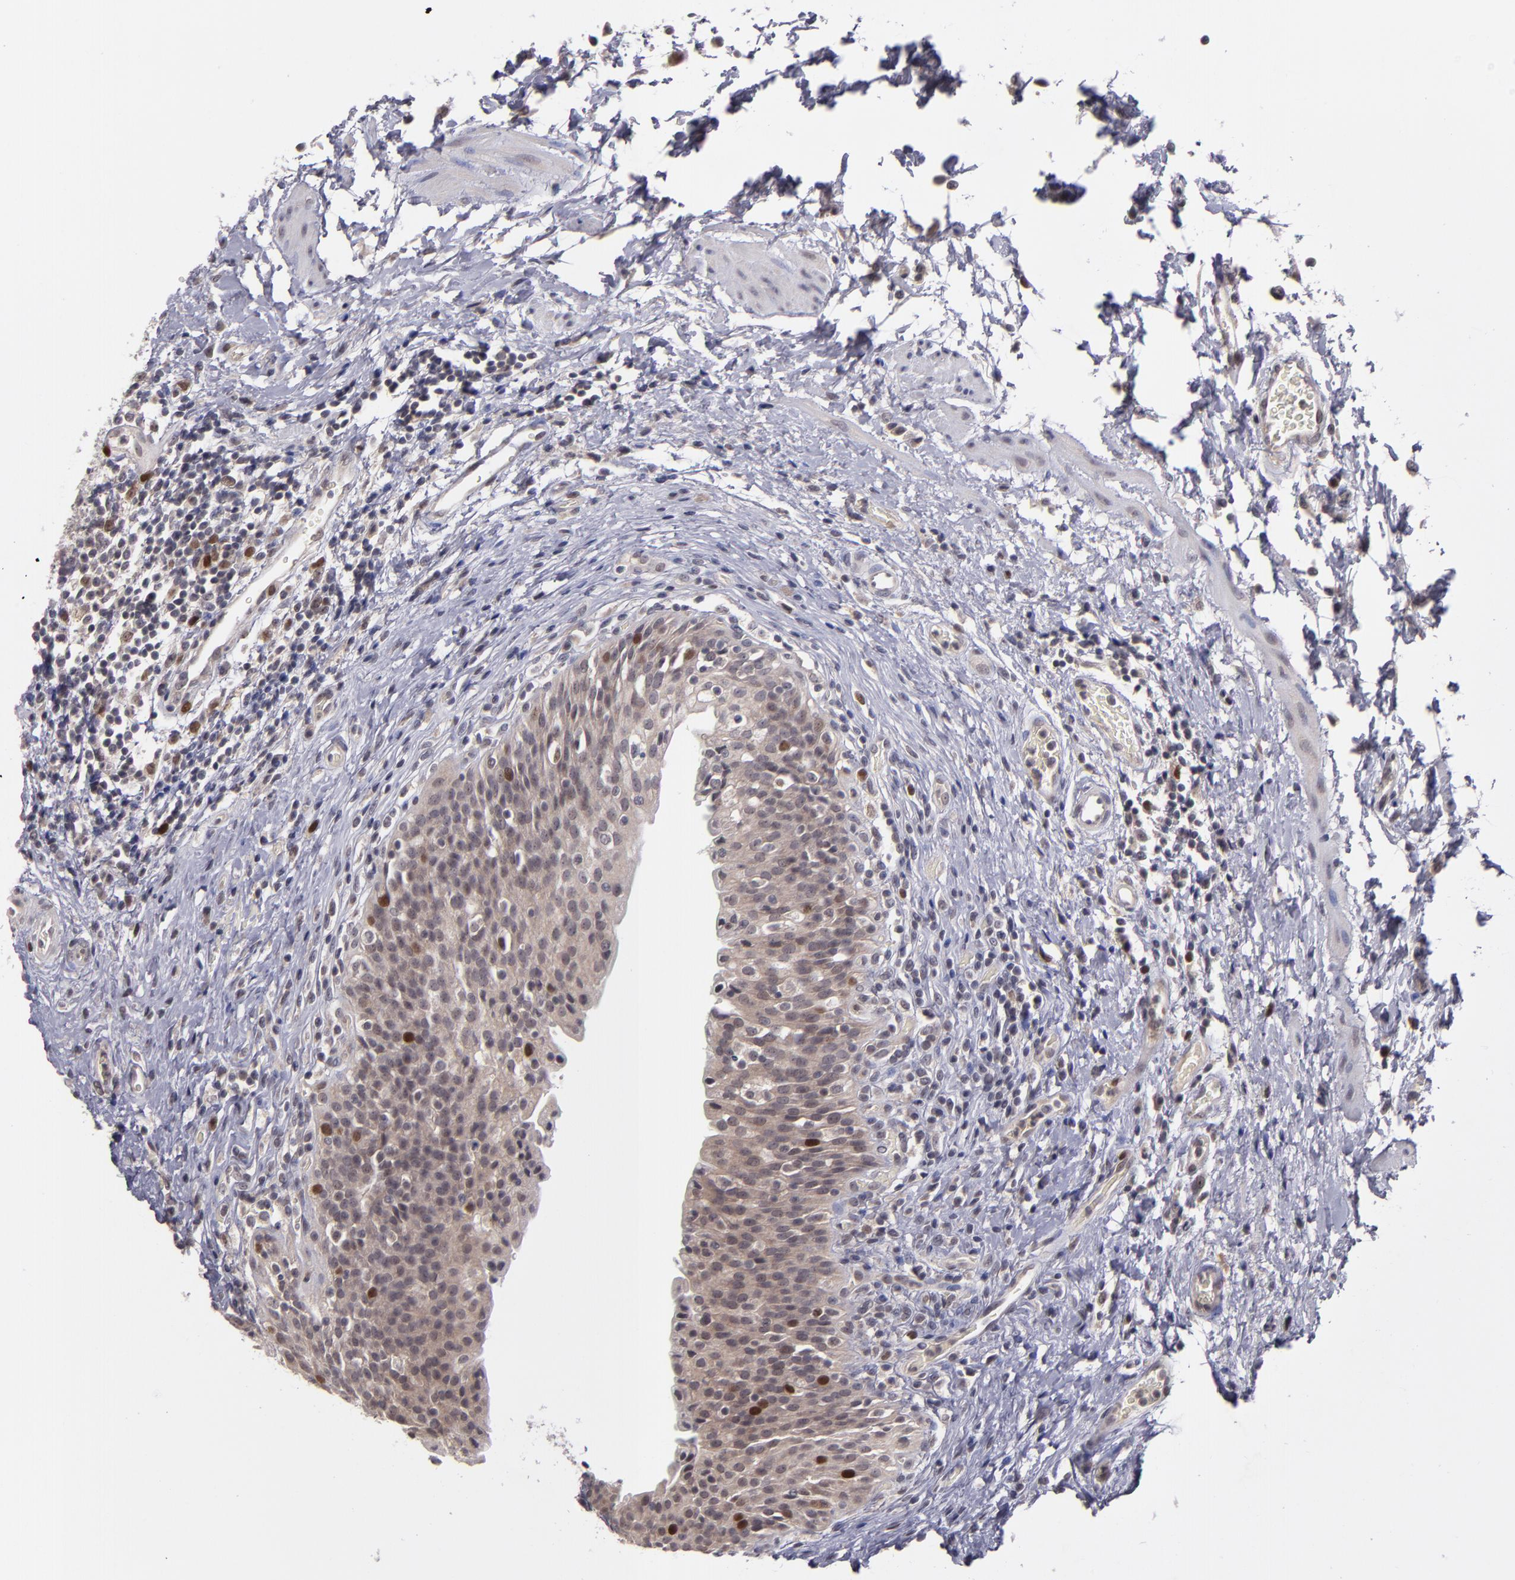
{"staining": {"intensity": "strong", "quantity": "<25%", "location": "cytoplasmic/membranous,nuclear"}, "tissue": "urinary bladder", "cell_type": "Urothelial cells", "image_type": "normal", "snomed": [{"axis": "morphology", "description": "Normal tissue, NOS"}, {"axis": "topography", "description": "Urinary bladder"}], "caption": "This image demonstrates immunohistochemistry (IHC) staining of normal urinary bladder, with medium strong cytoplasmic/membranous,nuclear positivity in about <25% of urothelial cells.", "gene": "CDC7", "patient": {"sex": "male", "age": 51}}